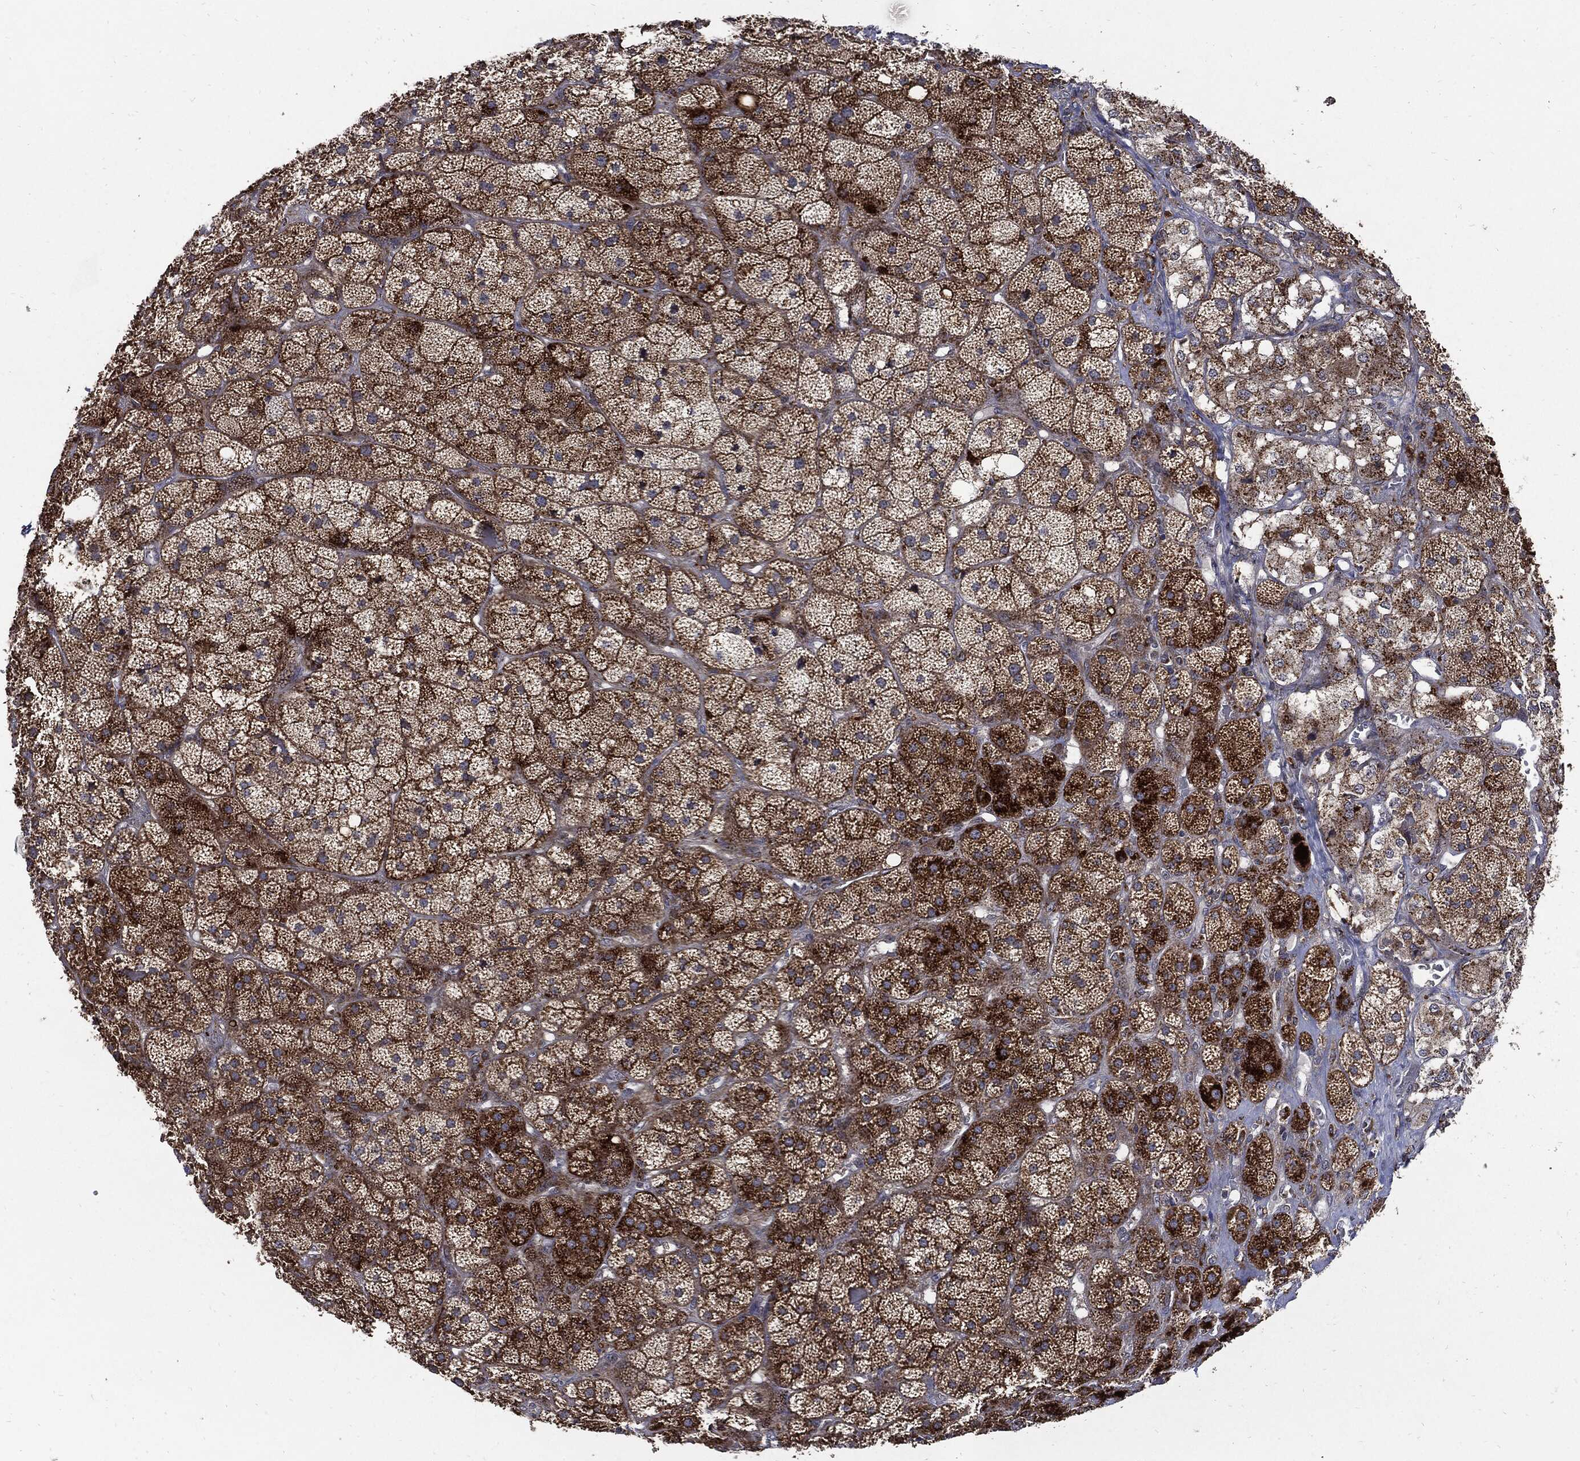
{"staining": {"intensity": "strong", "quantity": ">75%", "location": "cytoplasmic/membranous"}, "tissue": "adrenal gland", "cell_type": "Glandular cells", "image_type": "normal", "snomed": [{"axis": "morphology", "description": "Normal tissue, NOS"}, {"axis": "topography", "description": "Adrenal gland"}], "caption": "The histopathology image displays a brown stain indicating the presence of a protein in the cytoplasmic/membranous of glandular cells in adrenal gland. (DAB (3,3'-diaminobenzidine) IHC, brown staining for protein, blue staining for nuclei).", "gene": "SLC31A2", "patient": {"sex": "male", "age": 57}}